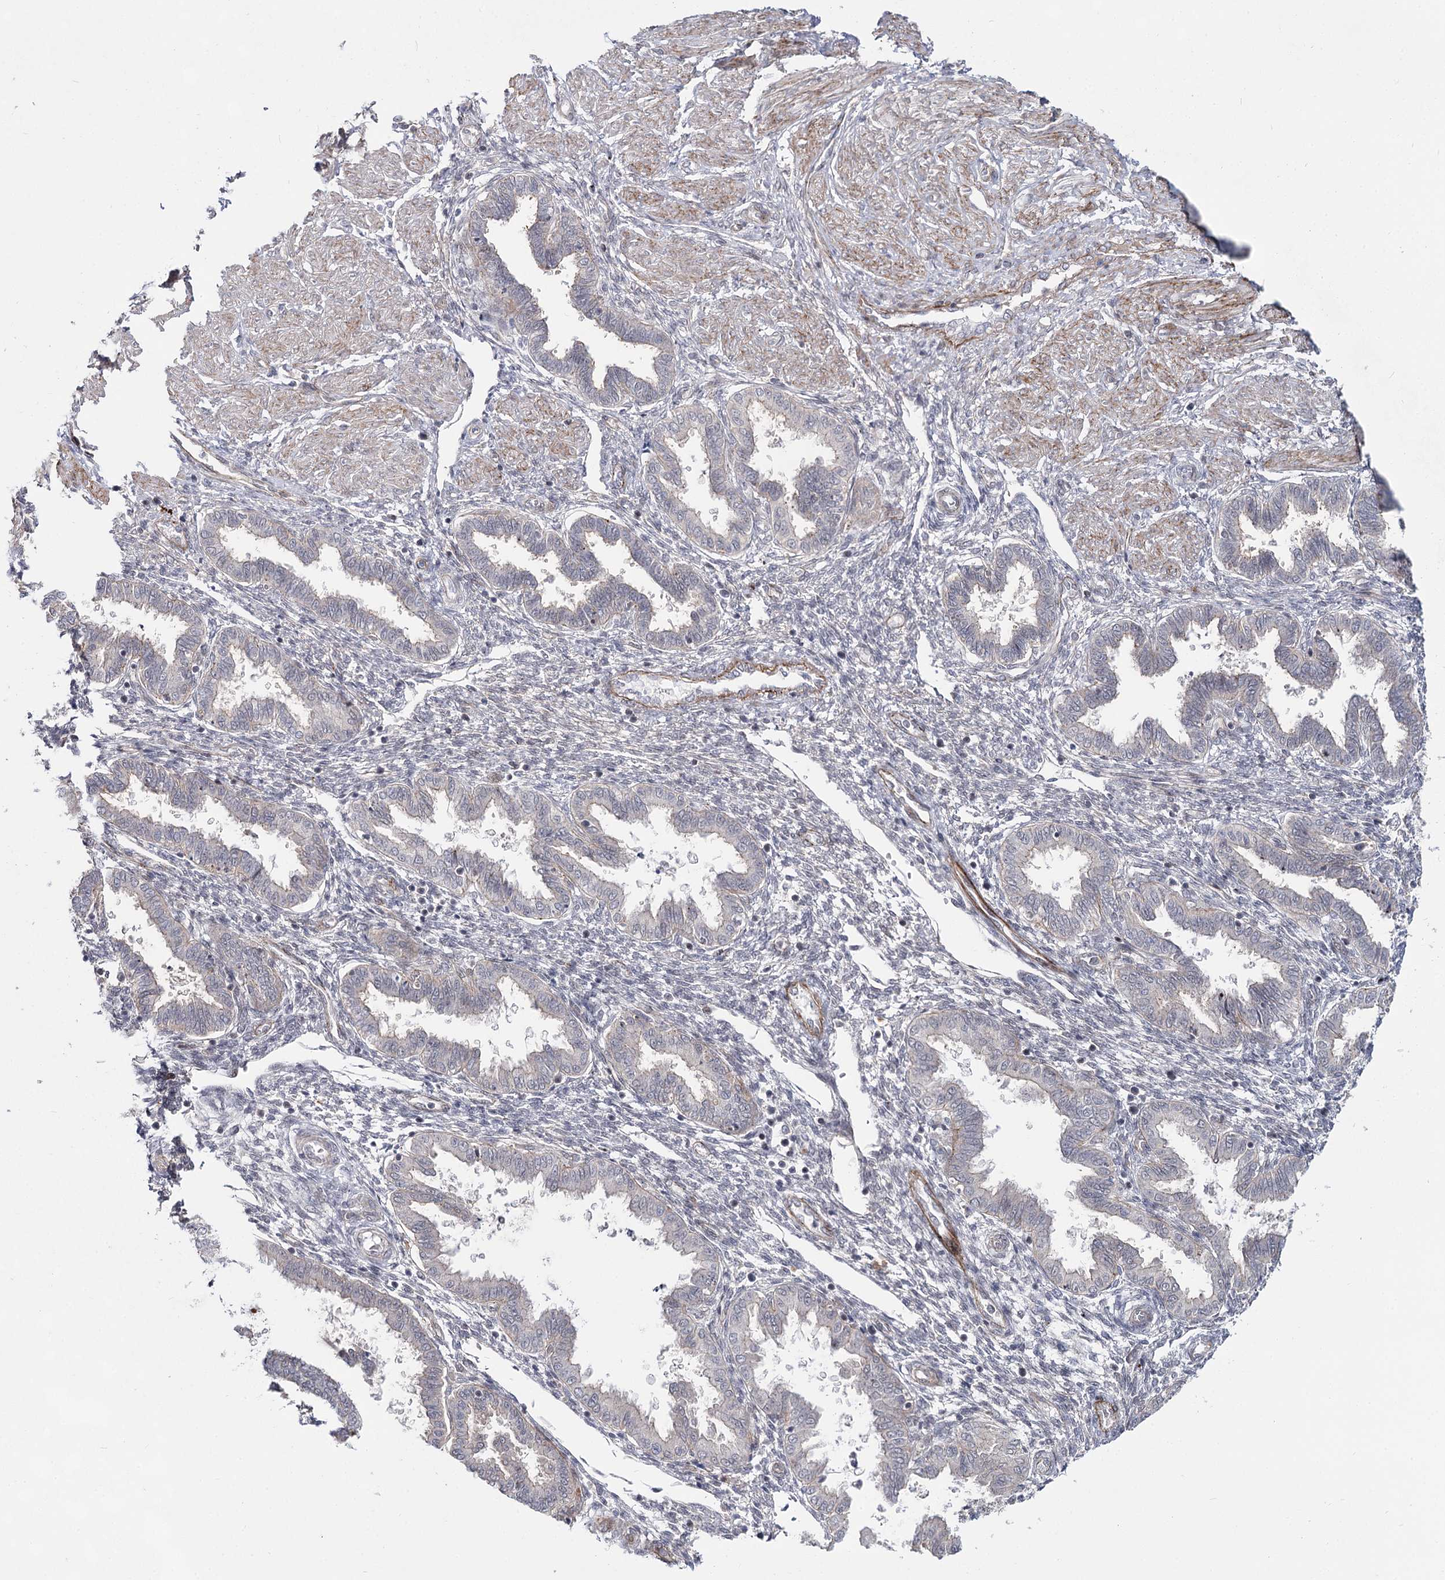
{"staining": {"intensity": "negative", "quantity": "none", "location": "none"}, "tissue": "endometrium", "cell_type": "Cells in endometrial stroma", "image_type": "normal", "snomed": [{"axis": "morphology", "description": "Normal tissue, NOS"}, {"axis": "topography", "description": "Endometrium"}], "caption": "Cells in endometrial stroma are negative for brown protein staining in benign endometrium. Nuclei are stained in blue.", "gene": "ATL2", "patient": {"sex": "female", "age": 33}}